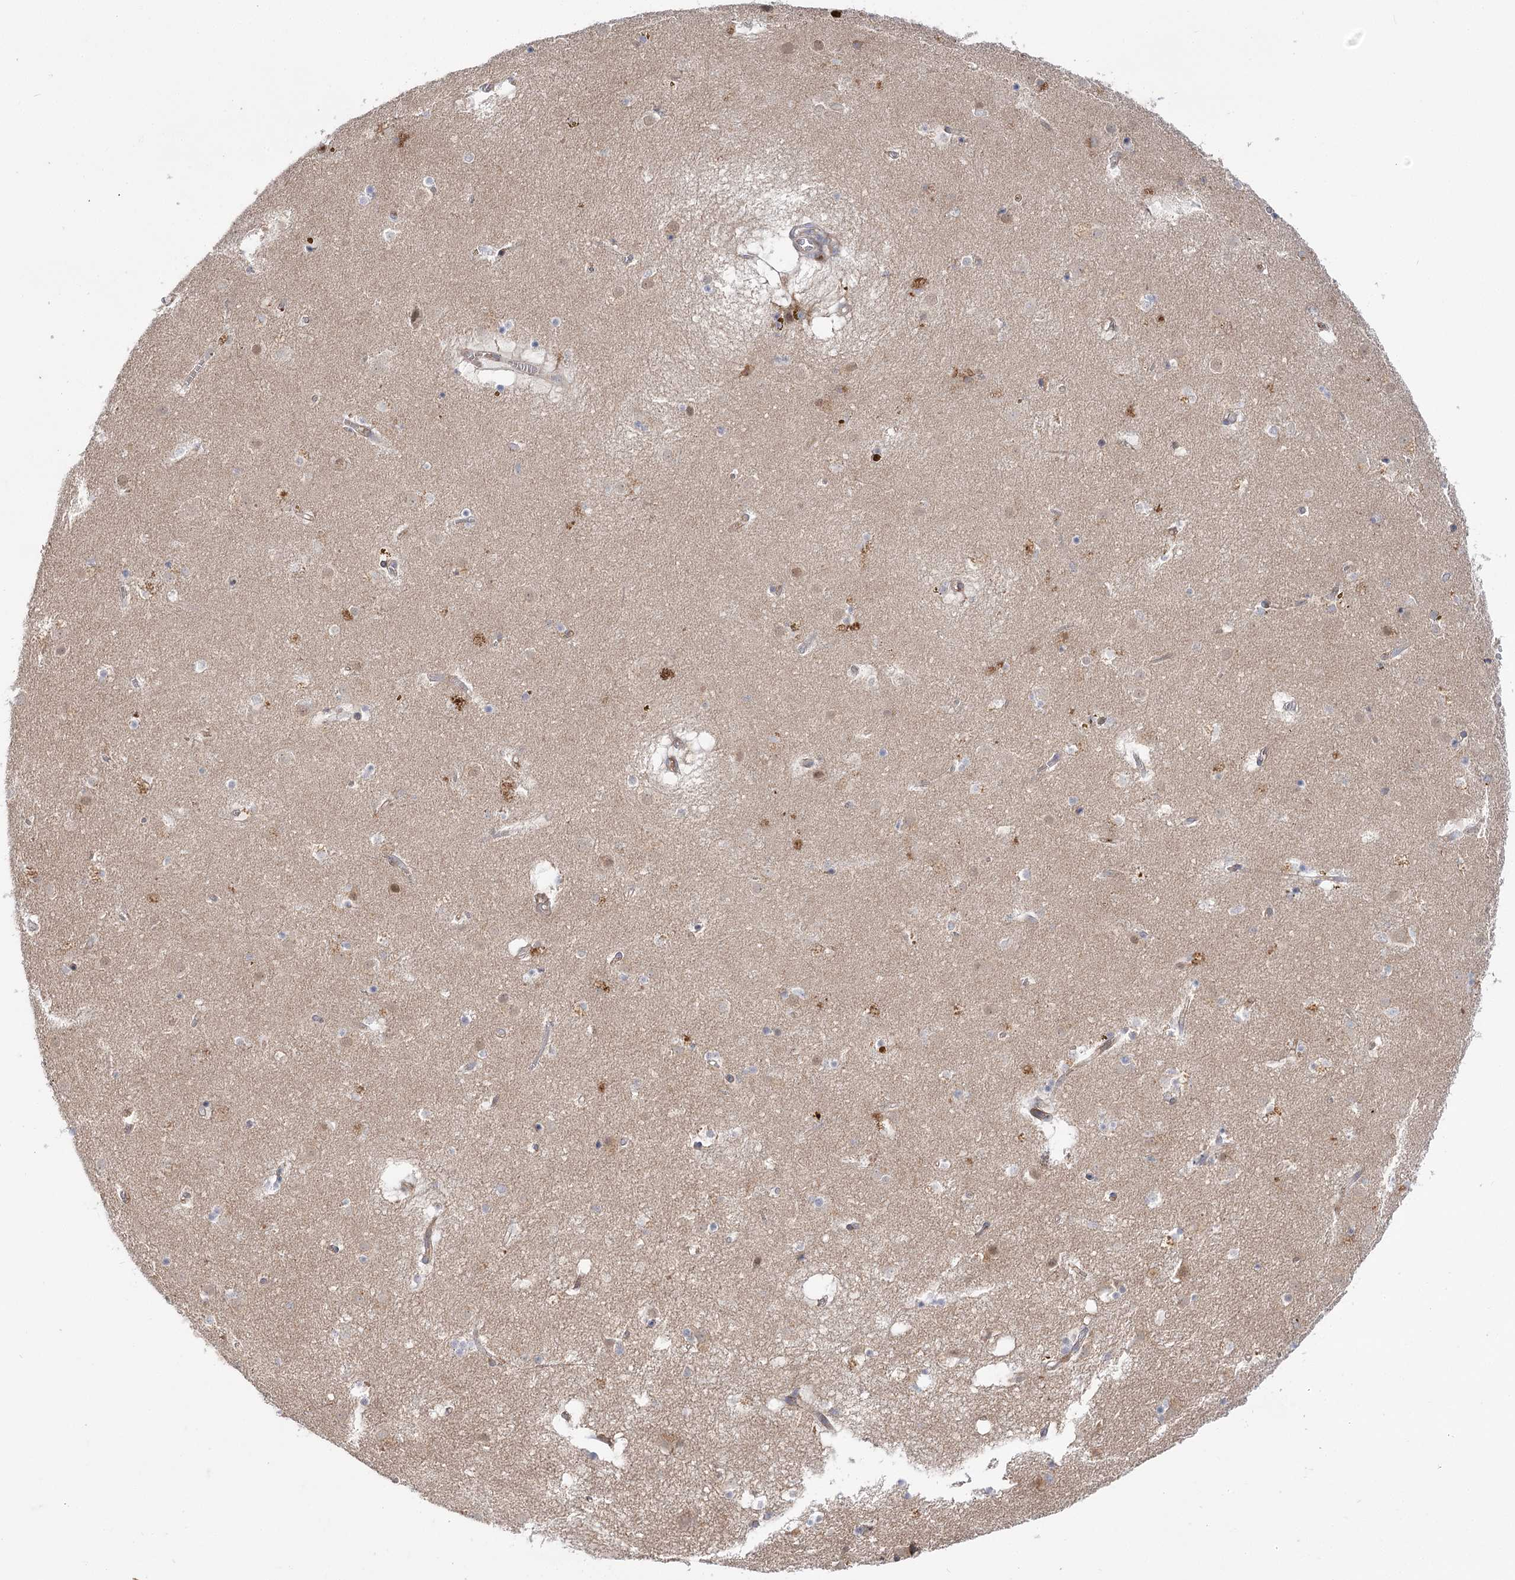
{"staining": {"intensity": "negative", "quantity": "none", "location": "none"}, "tissue": "caudate", "cell_type": "Glial cells", "image_type": "normal", "snomed": [{"axis": "morphology", "description": "Normal tissue, NOS"}, {"axis": "topography", "description": "Lateral ventricle wall"}], "caption": "The IHC photomicrograph has no significant expression in glial cells of caudate.", "gene": "ARHGAP32", "patient": {"sex": "male", "age": 70}}